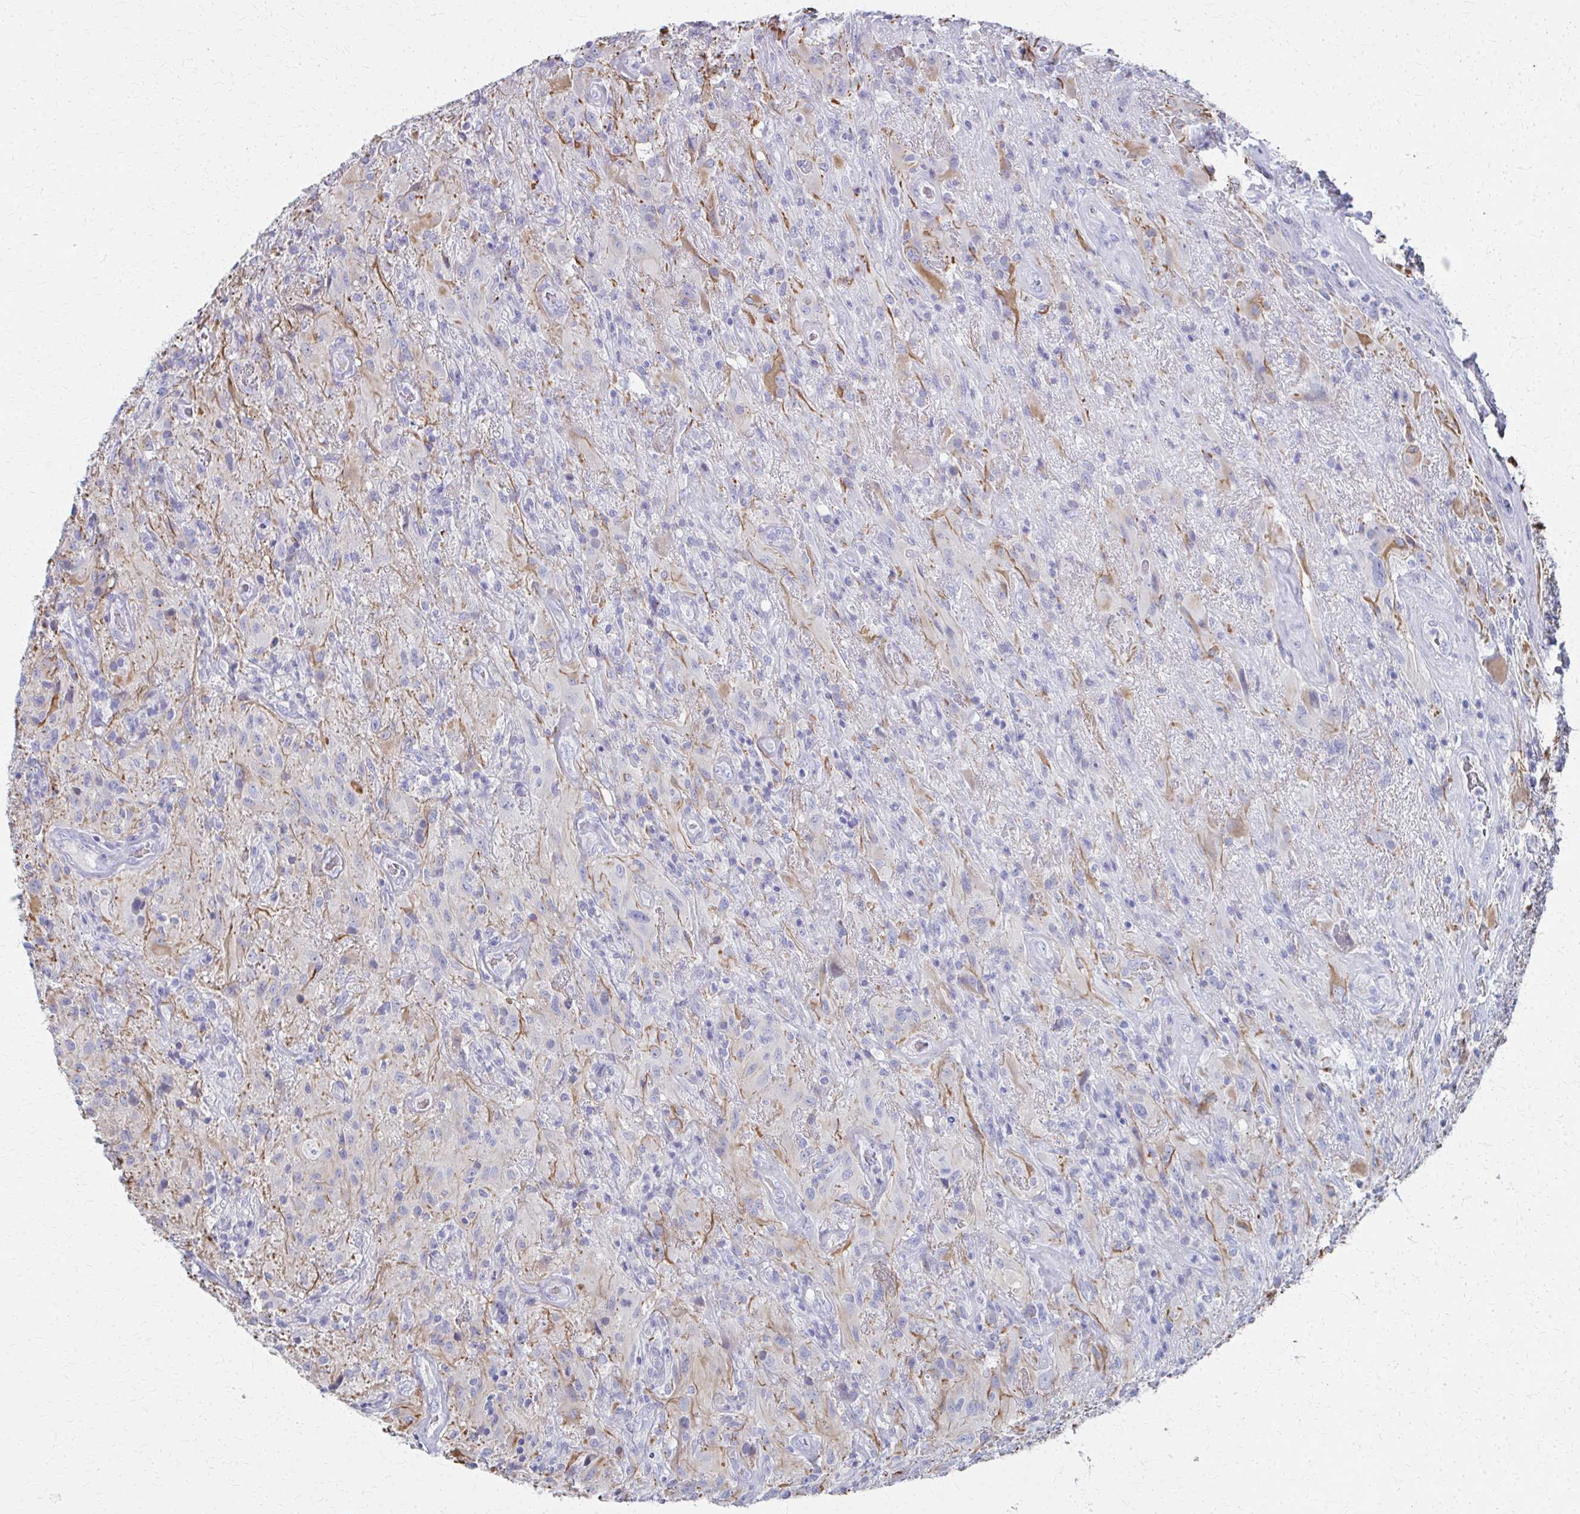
{"staining": {"intensity": "negative", "quantity": "none", "location": "none"}, "tissue": "glioma", "cell_type": "Tumor cells", "image_type": "cancer", "snomed": [{"axis": "morphology", "description": "Glioma, malignant, High grade"}, {"axis": "topography", "description": "Brain"}], "caption": "There is no significant staining in tumor cells of malignant glioma (high-grade).", "gene": "MS4A2", "patient": {"sex": "male", "age": 46}}